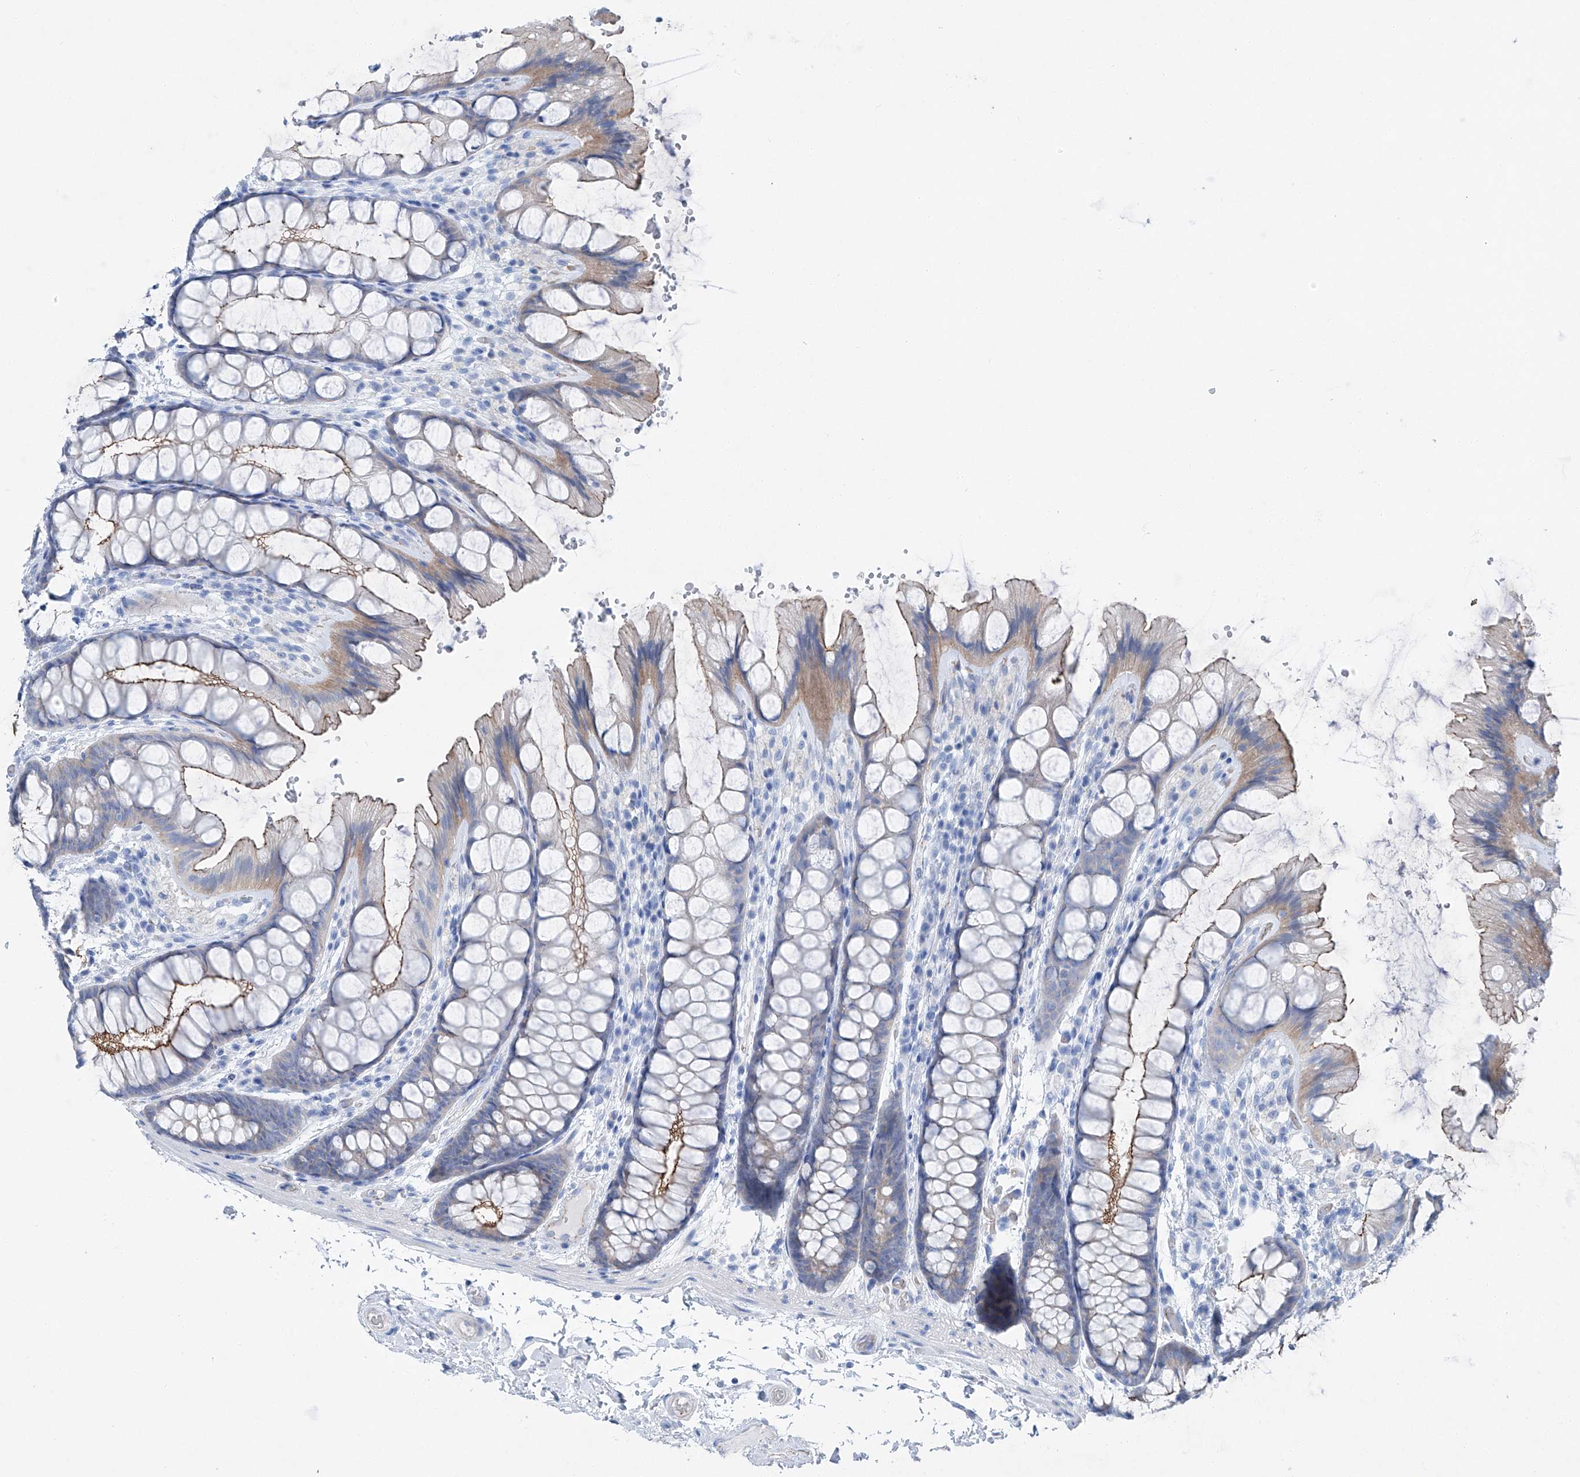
{"staining": {"intensity": "negative", "quantity": "none", "location": "none"}, "tissue": "colon", "cell_type": "Endothelial cells", "image_type": "normal", "snomed": [{"axis": "morphology", "description": "Normal tissue, NOS"}, {"axis": "topography", "description": "Colon"}], "caption": "High magnification brightfield microscopy of normal colon stained with DAB (brown) and counterstained with hematoxylin (blue): endothelial cells show no significant positivity. (Brightfield microscopy of DAB (3,3'-diaminobenzidine) immunohistochemistry (IHC) at high magnification).", "gene": "MAGI1", "patient": {"sex": "male", "age": 47}}